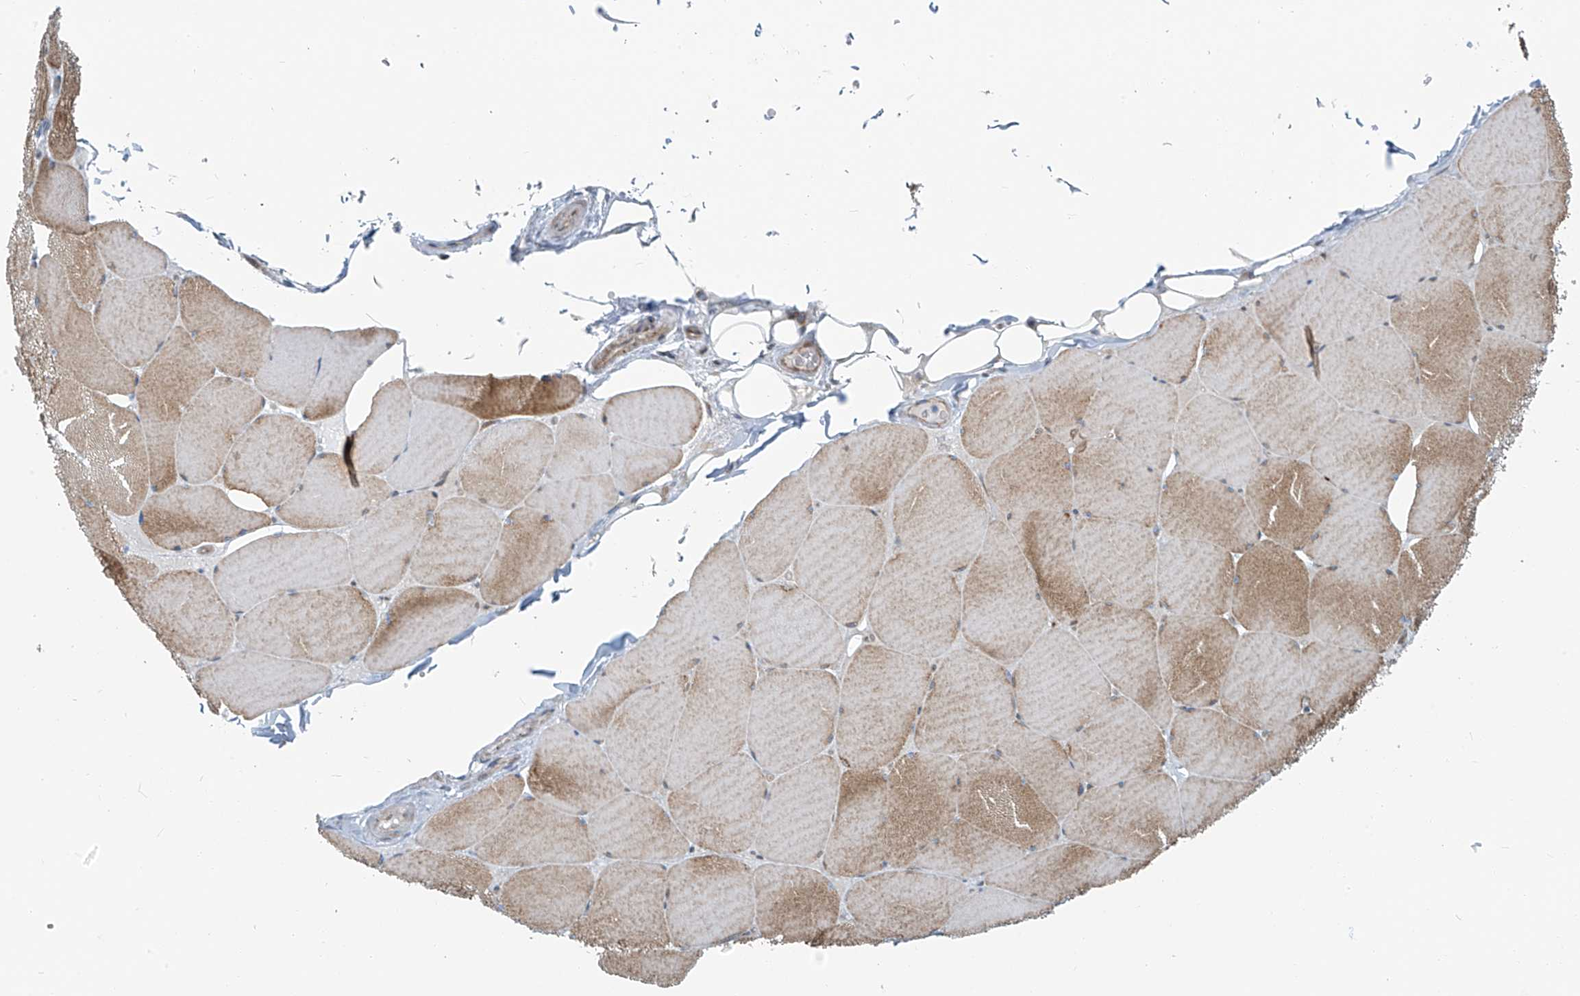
{"staining": {"intensity": "moderate", "quantity": "25%-75%", "location": "cytoplasmic/membranous"}, "tissue": "skeletal muscle", "cell_type": "Myocytes", "image_type": "normal", "snomed": [{"axis": "morphology", "description": "Normal tissue, NOS"}, {"axis": "topography", "description": "Skeletal muscle"}, {"axis": "topography", "description": "Head-Neck"}], "caption": "Benign skeletal muscle reveals moderate cytoplasmic/membranous staining in about 25%-75% of myocytes The staining was performed using DAB, with brown indicating positive protein expression. Nuclei are stained blue with hematoxylin..", "gene": "HIC2", "patient": {"sex": "male", "age": 66}}